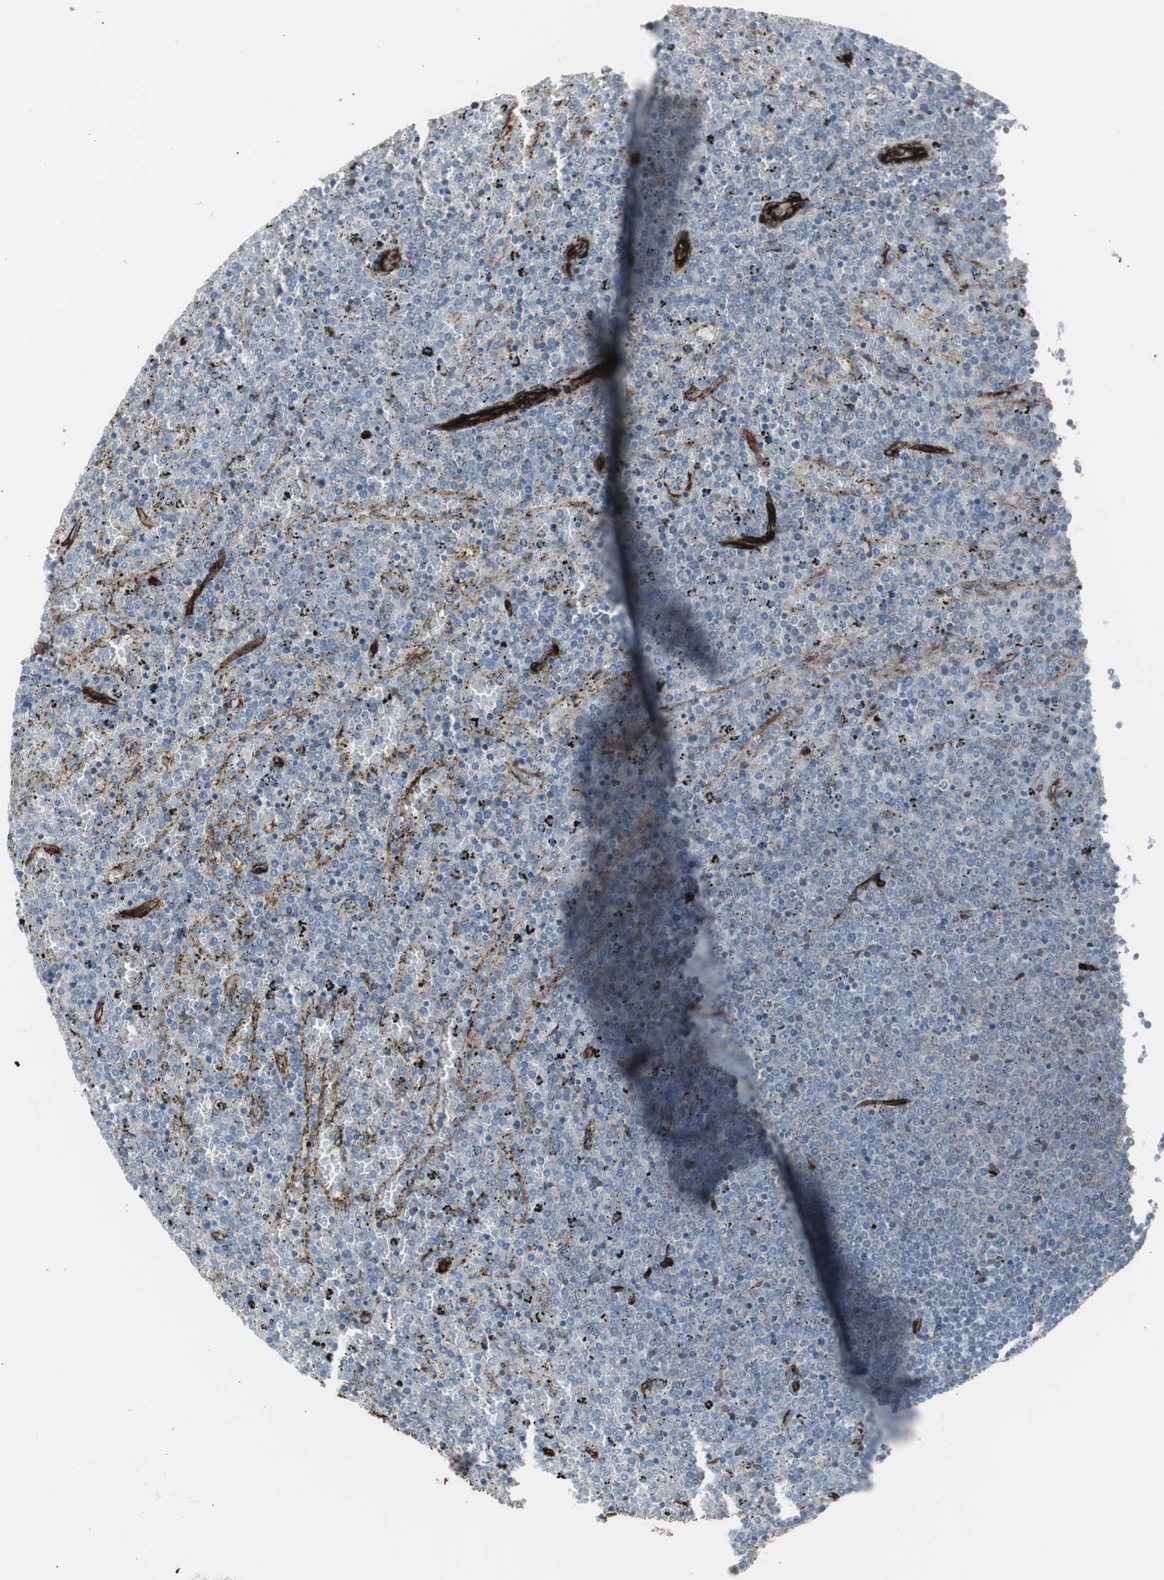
{"staining": {"intensity": "negative", "quantity": "none", "location": "none"}, "tissue": "lymphoma", "cell_type": "Tumor cells", "image_type": "cancer", "snomed": [{"axis": "morphology", "description": "Malignant lymphoma, non-Hodgkin's type, Low grade"}, {"axis": "topography", "description": "Spleen"}], "caption": "This image is of lymphoma stained with immunohistochemistry (IHC) to label a protein in brown with the nuclei are counter-stained blue. There is no positivity in tumor cells.", "gene": "PDGFA", "patient": {"sex": "female", "age": 77}}